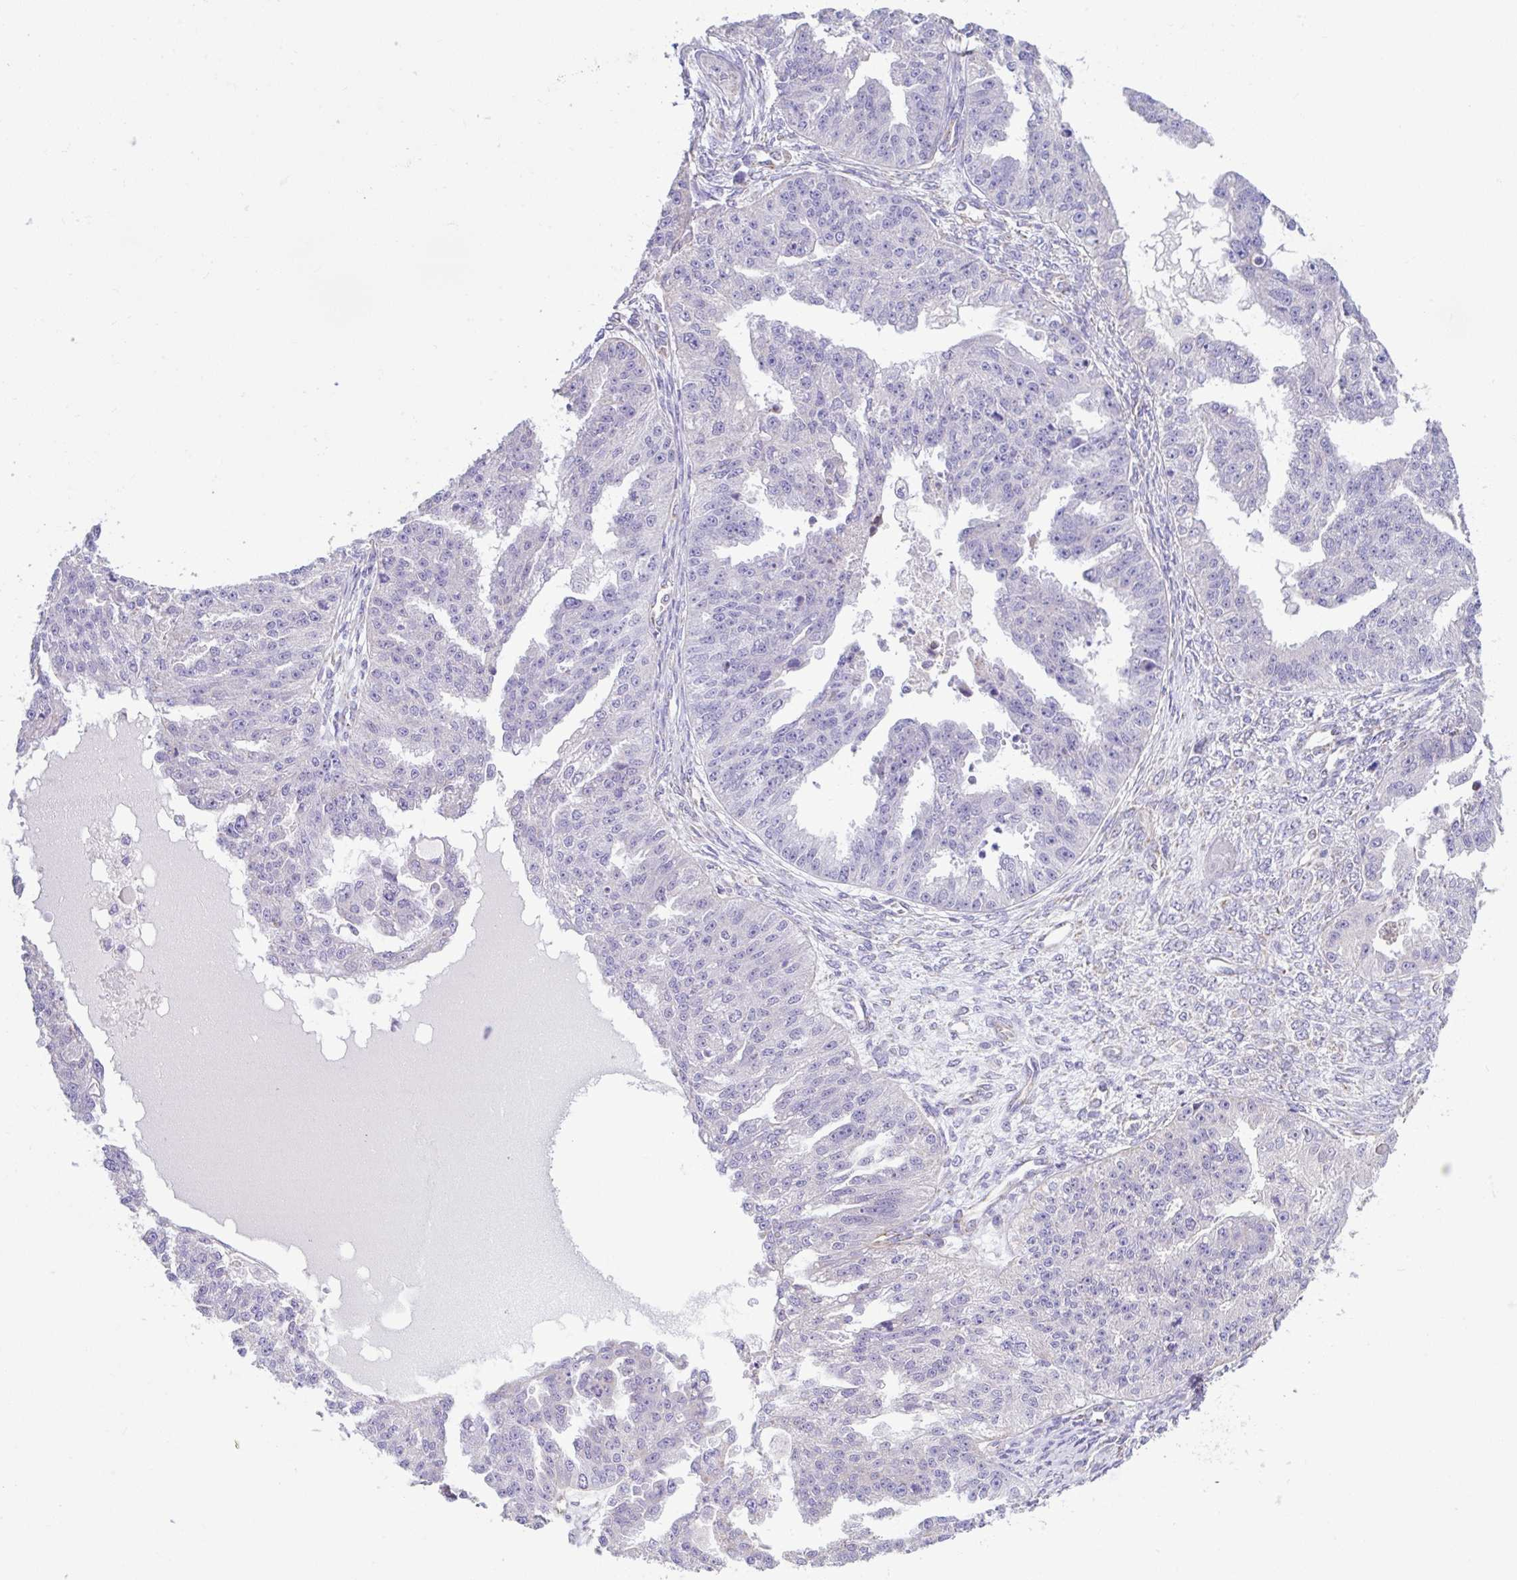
{"staining": {"intensity": "negative", "quantity": "none", "location": "none"}, "tissue": "ovarian cancer", "cell_type": "Tumor cells", "image_type": "cancer", "snomed": [{"axis": "morphology", "description": "Cystadenocarcinoma, serous, NOS"}, {"axis": "topography", "description": "Ovary"}], "caption": "Tumor cells are negative for brown protein staining in ovarian cancer.", "gene": "DOK7", "patient": {"sex": "female", "age": 58}}